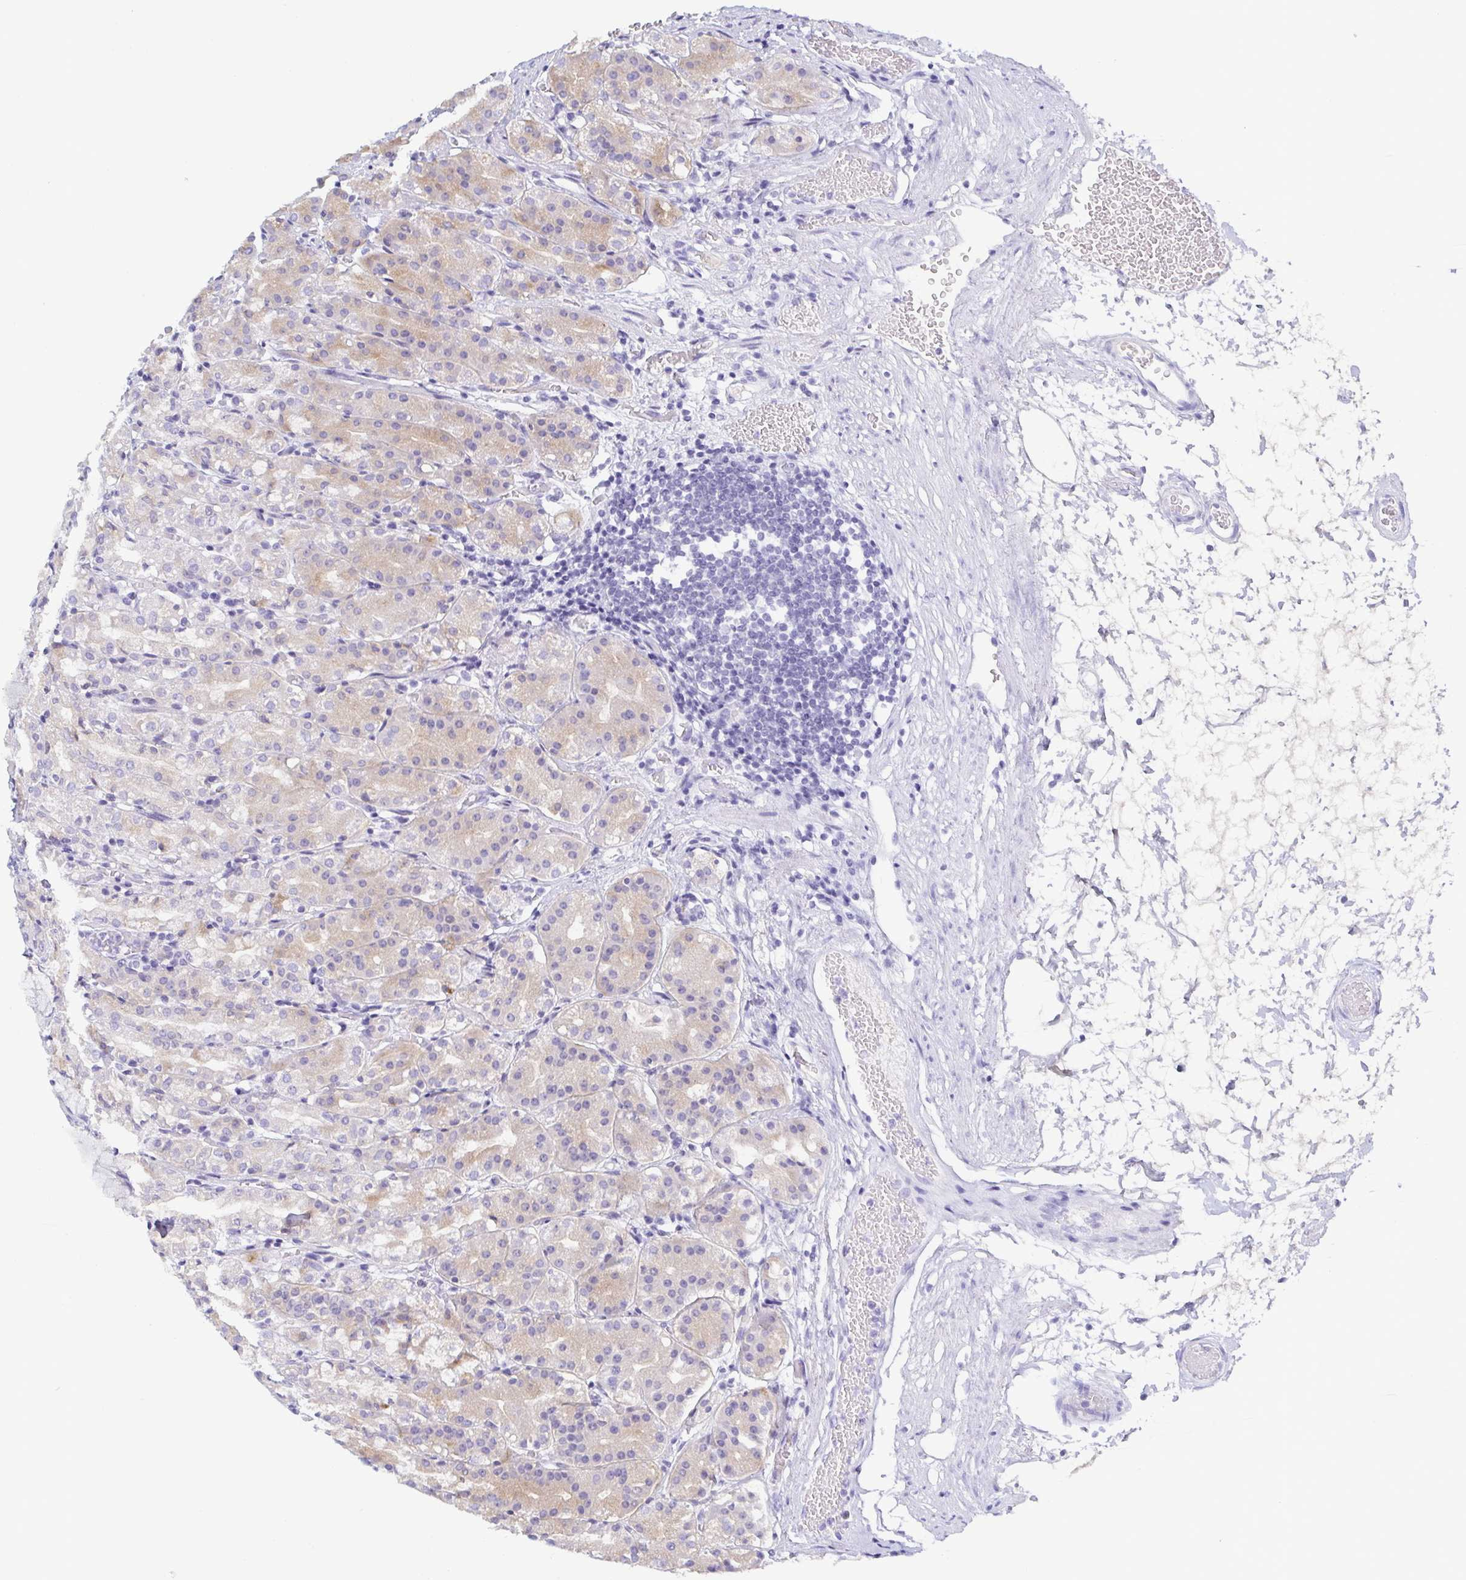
{"staining": {"intensity": "moderate", "quantity": "<25%", "location": "cytoplasmic/membranous"}, "tissue": "stomach", "cell_type": "Glandular cells", "image_type": "normal", "snomed": [{"axis": "morphology", "description": "Normal tissue, NOS"}, {"axis": "topography", "description": "Stomach"}], "caption": "Immunohistochemistry (IHC) staining of normal stomach, which shows low levels of moderate cytoplasmic/membranous positivity in about <25% of glandular cells indicating moderate cytoplasmic/membranous protein staining. The staining was performed using DAB (brown) for protein detection and nuclei were counterstained in hematoxylin (blue).", "gene": "ZG16B", "patient": {"sex": "female", "age": 57}}